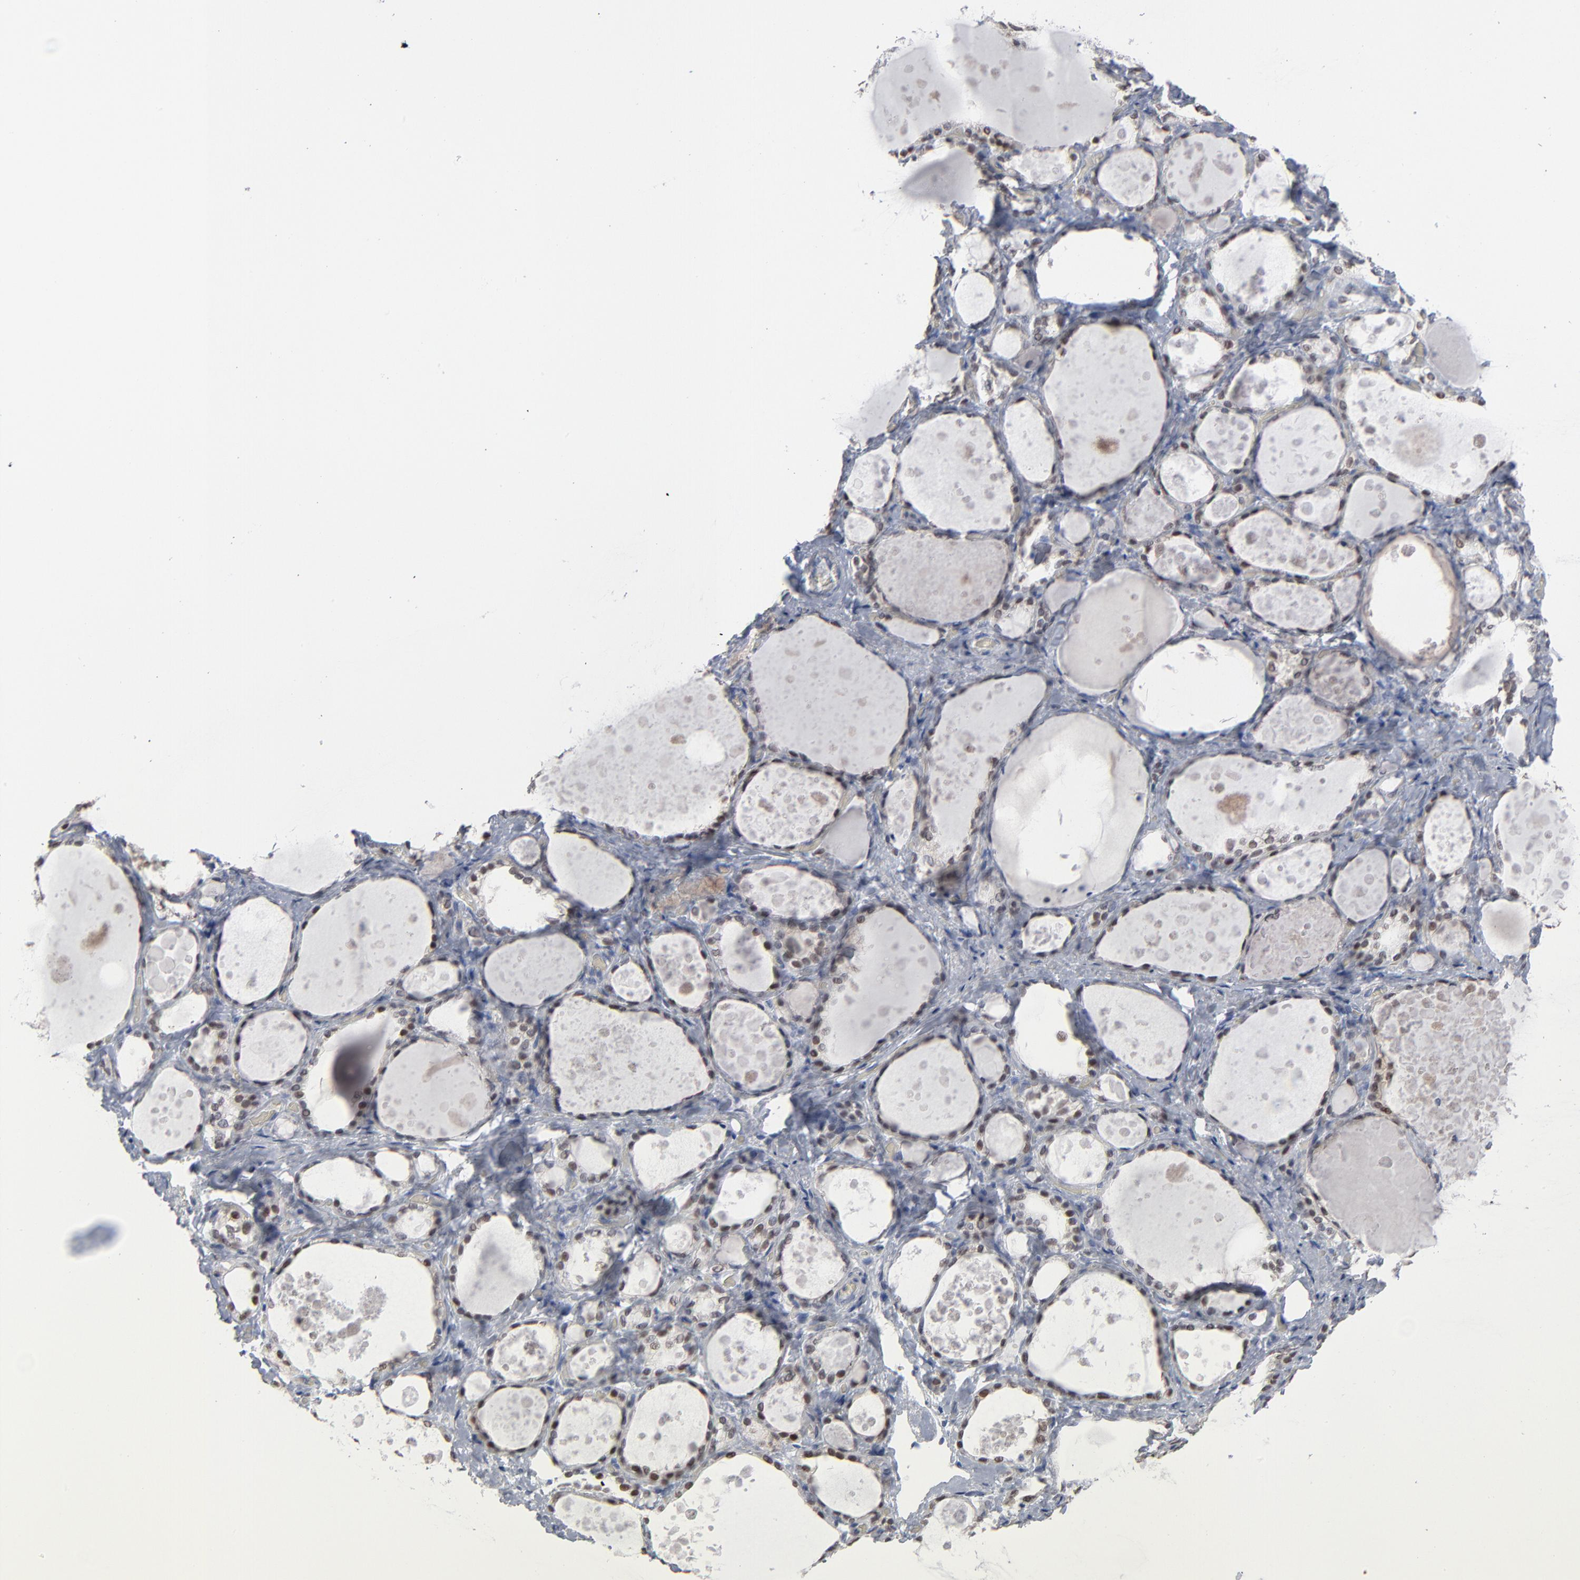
{"staining": {"intensity": "weak", "quantity": "25%-75%", "location": "cytoplasmic/membranous"}, "tissue": "thyroid gland", "cell_type": "Glandular cells", "image_type": "normal", "snomed": [{"axis": "morphology", "description": "Normal tissue, NOS"}, {"axis": "topography", "description": "Thyroid gland"}], "caption": "Thyroid gland stained for a protein reveals weak cytoplasmic/membranous positivity in glandular cells. Immunohistochemistry stains the protein in brown and the nuclei are stained blue.", "gene": "FOXN2", "patient": {"sex": "female", "age": 75}}